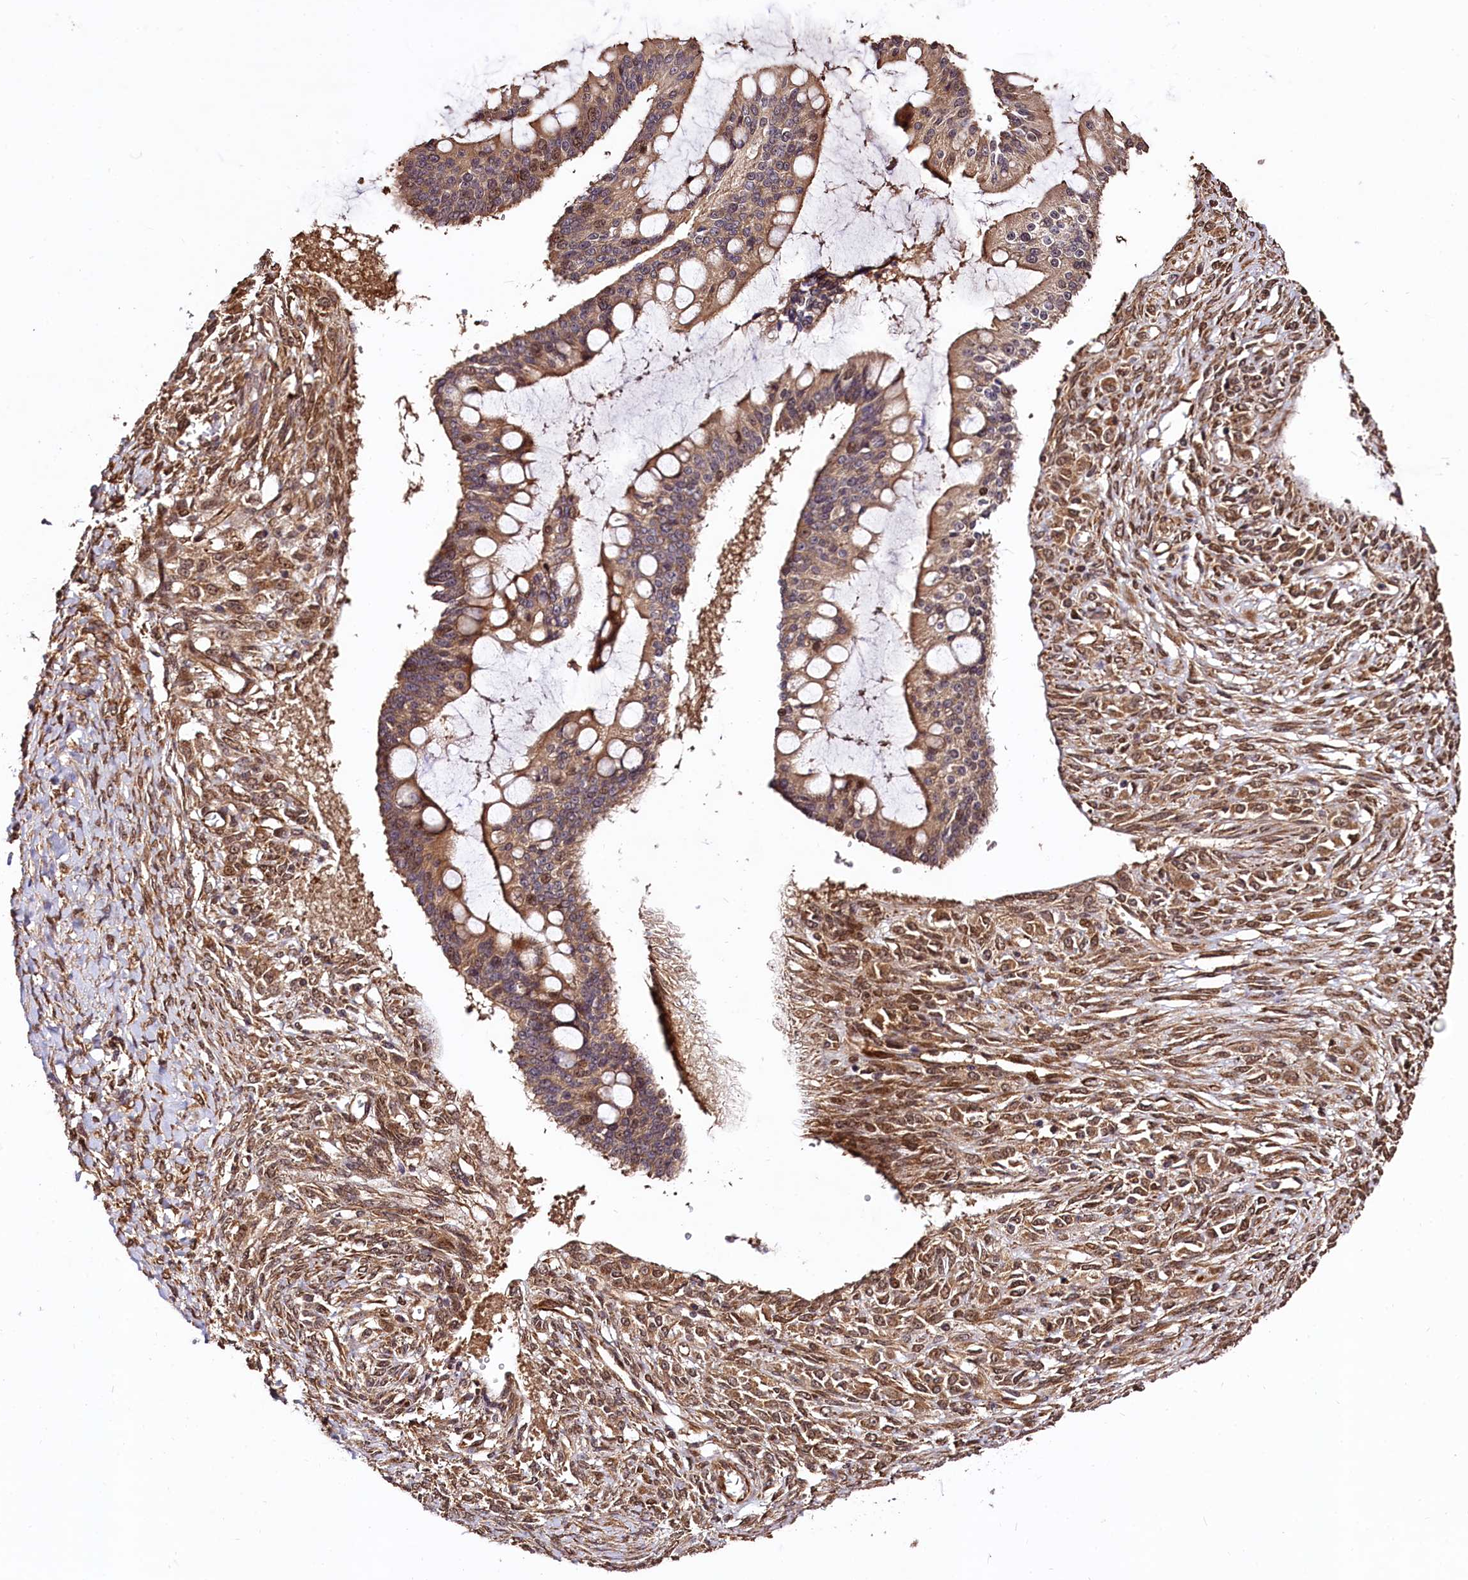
{"staining": {"intensity": "moderate", "quantity": ">75%", "location": "cytoplasmic/membranous,nuclear"}, "tissue": "ovarian cancer", "cell_type": "Tumor cells", "image_type": "cancer", "snomed": [{"axis": "morphology", "description": "Cystadenocarcinoma, mucinous, NOS"}, {"axis": "topography", "description": "Ovary"}], "caption": "This photomicrograph exhibits mucinous cystadenocarcinoma (ovarian) stained with immunohistochemistry to label a protein in brown. The cytoplasmic/membranous and nuclear of tumor cells show moderate positivity for the protein. Nuclei are counter-stained blue.", "gene": "TBCEL", "patient": {"sex": "female", "age": 73}}